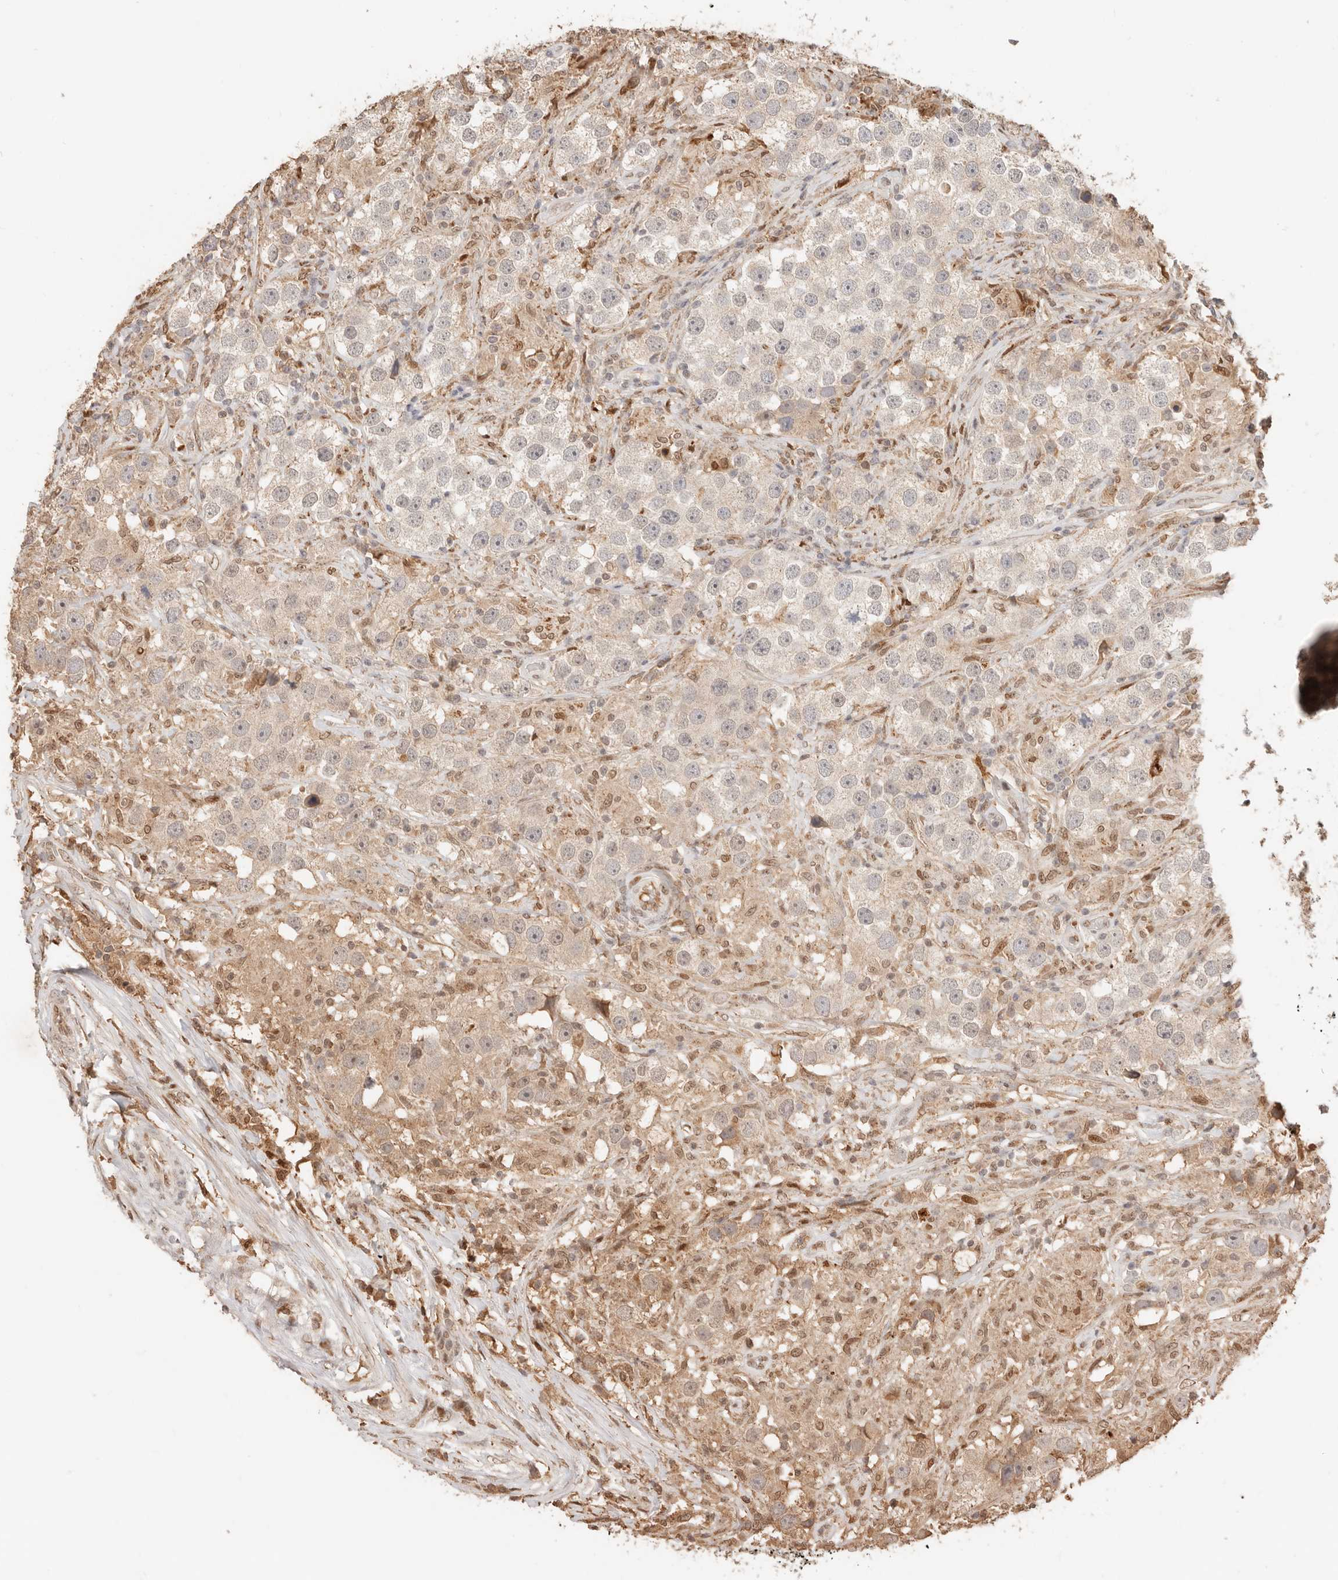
{"staining": {"intensity": "negative", "quantity": "none", "location": "none"}, "tissue": "testis cancer", "cell_type": "Tumor cells", "image_type": "cancer", "snomed": [{"axis": "morphology", "description": "Seminoma, NOS"}, {"axis": "topography", "description": "Testis"}], "caption": "Histopathology image shows no protein expression in tumor cells of seminoma (testis) tissue.", "gene": "NPAS2", "patient": {"sex": "male", "age": 49}}